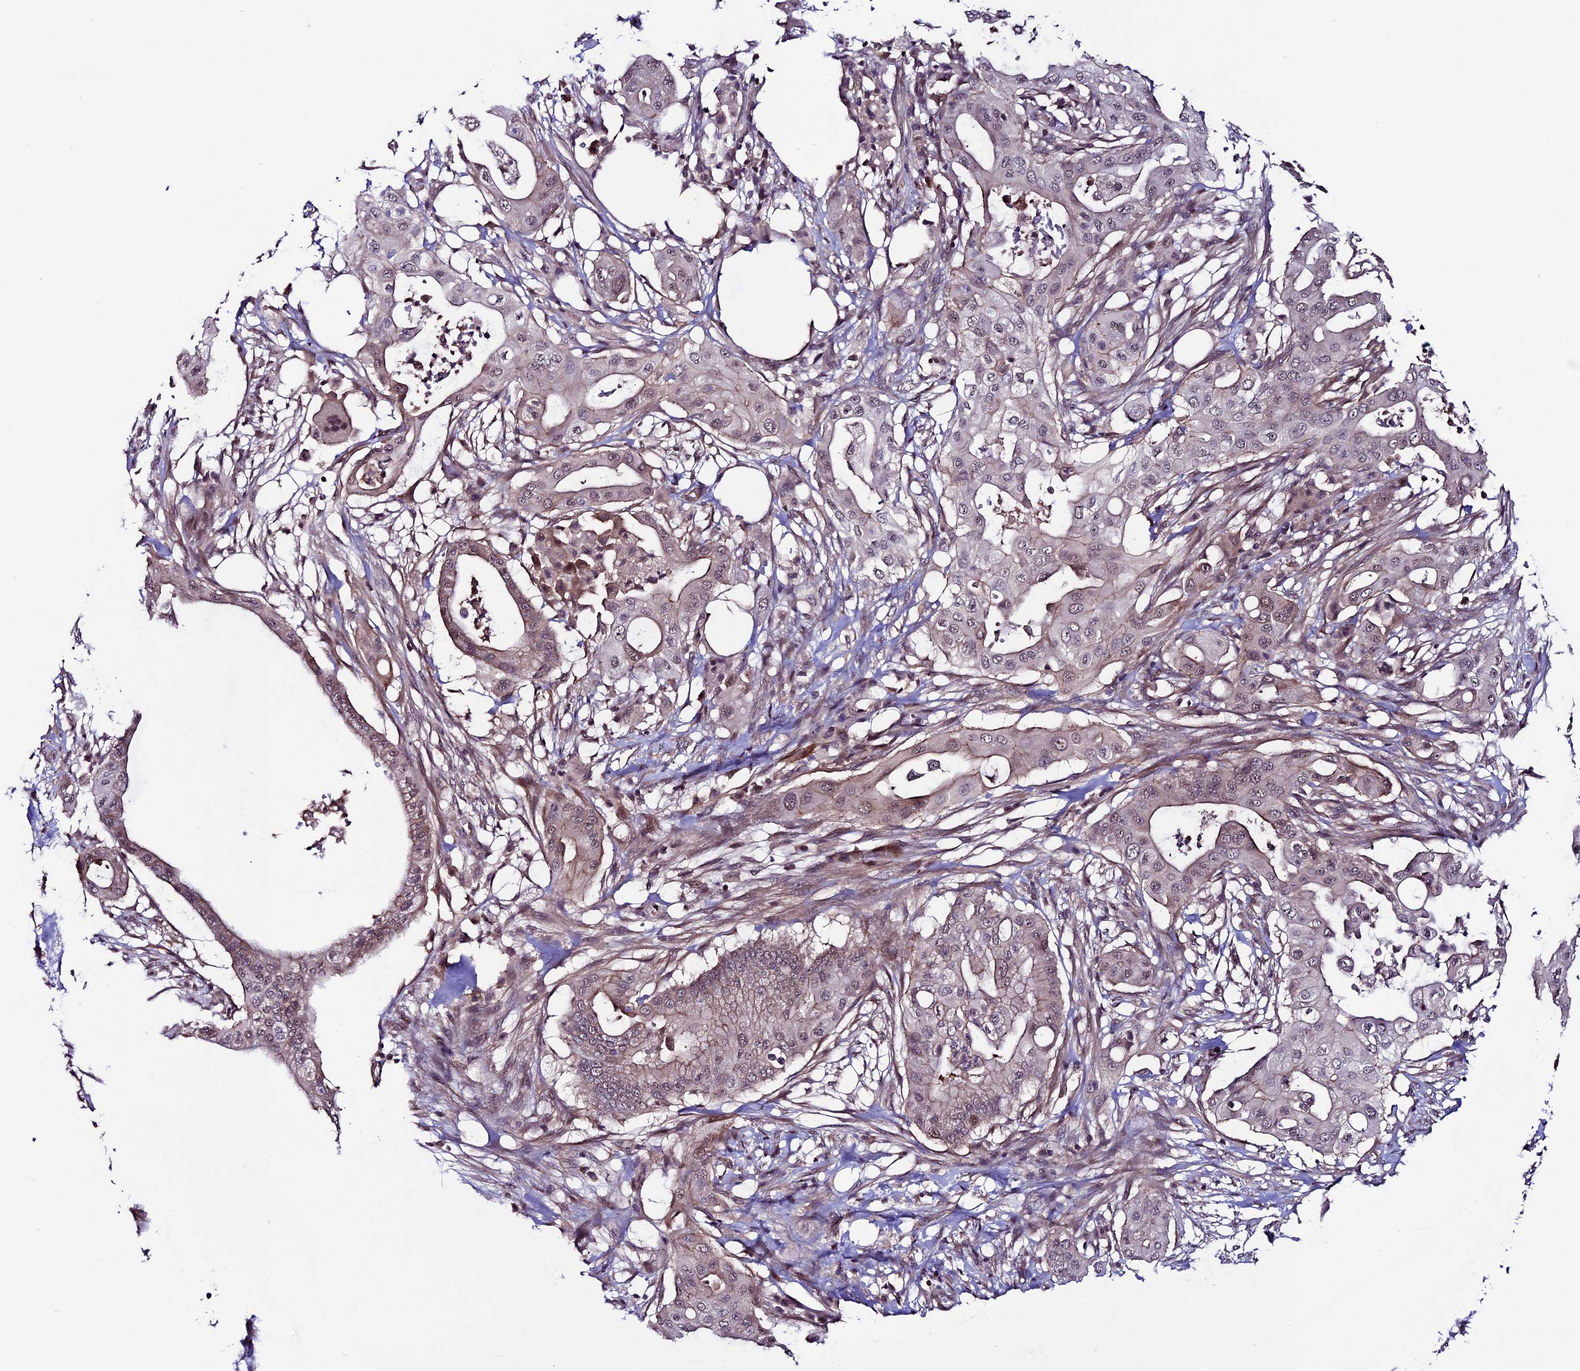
{"staining": {"intensity": "negative", "quantity": "none", "location": "none"}, "tissue": "pancreatic cancer", "cell_type": "Tumor cells", "image_type": "cancer", "snomed": [{"axis": "morphology", "description": "Adenocarcinoma, NOS"}, {"axis": "topography", "description": "Pancreas"}], "caption": "This image is of adenocarcinoma (pancreatic) stained with IHC to label a protein in brown with the nuclei are counter-stained blue. There is no positivity in tumor cells. (DAB (3,3'-diaminobenzidine) immunohistochemistry (IHC) with hematoxylin counter stain).", "gene": "SIPA1L3", "patient": {"sex": "male", "age": 68}}